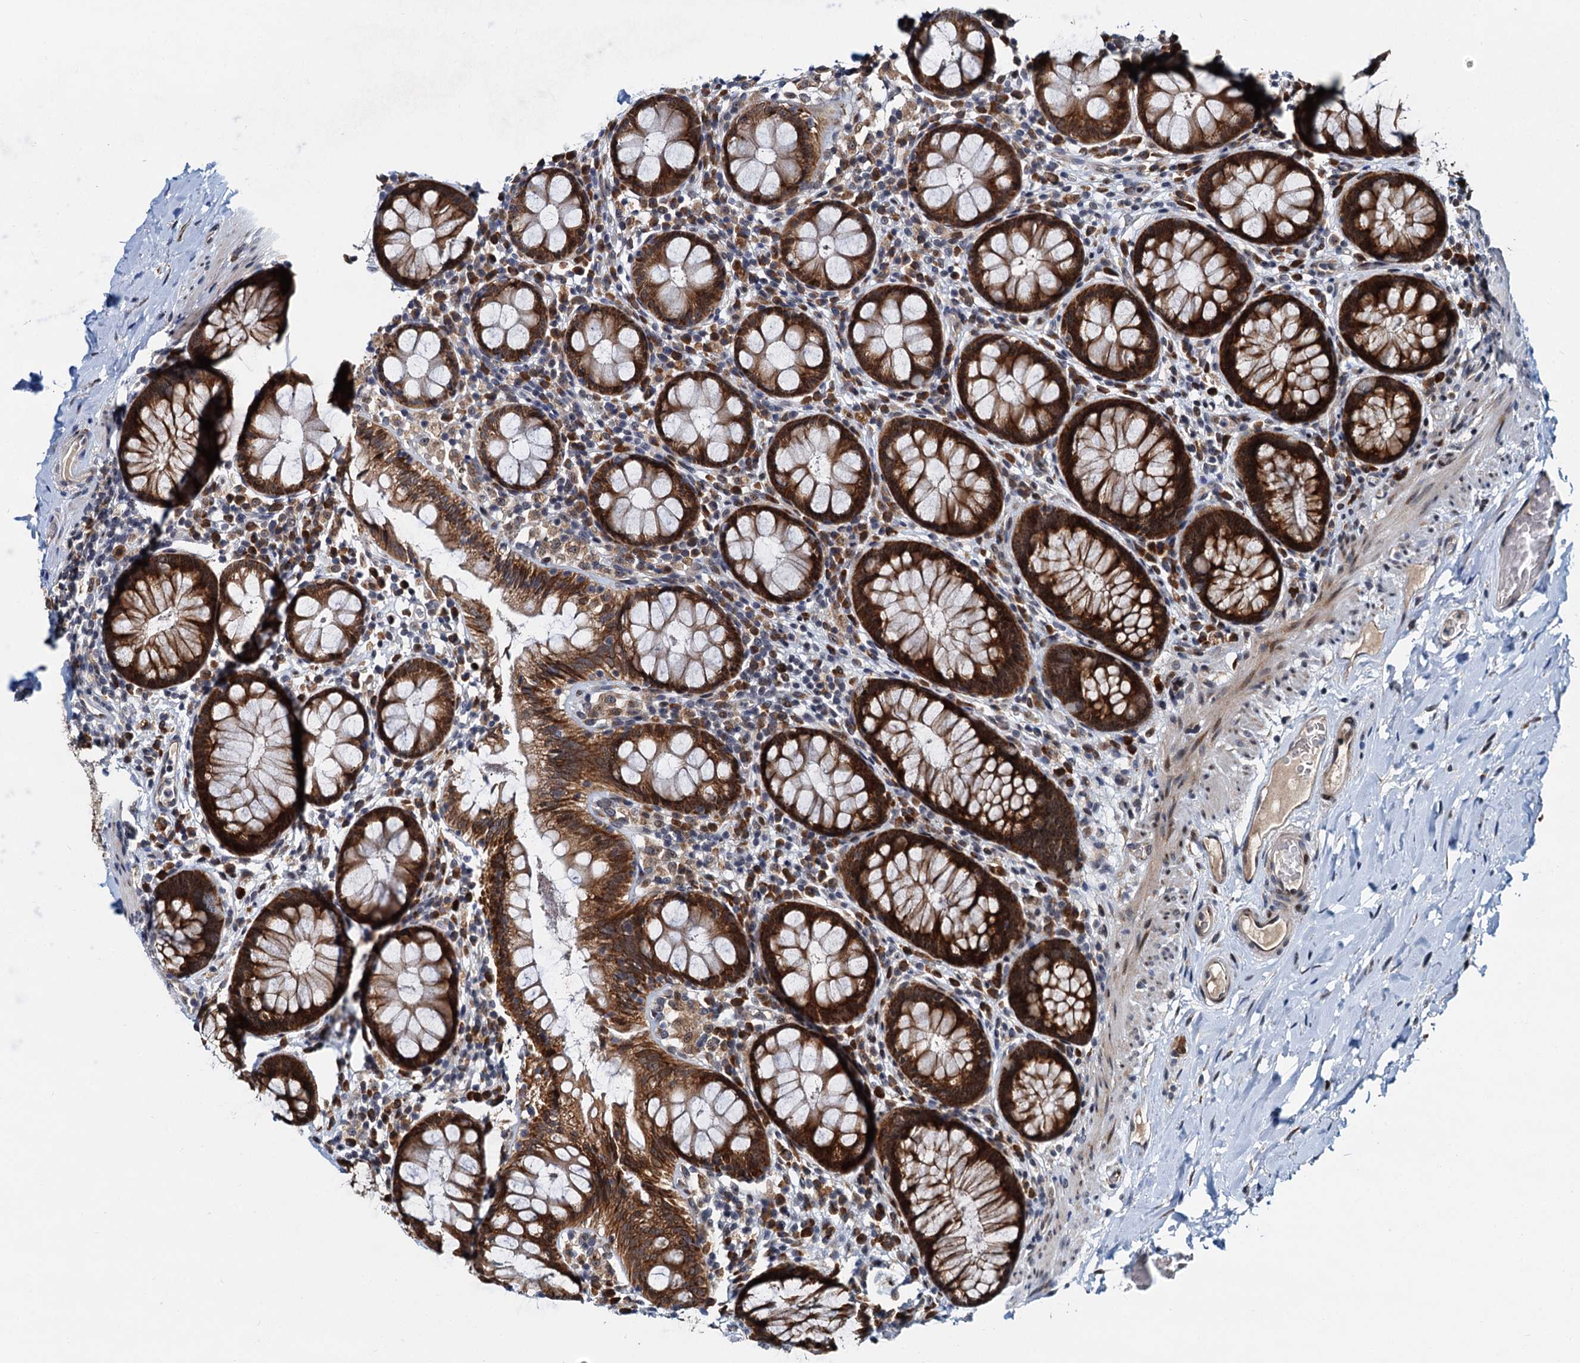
{"staining": {"intensity": "strong", "quantity": ">75%", "location": "cytoplasmic/membranous"}, "tissue": "rectum", "cell_type": "Glandular cells", "image_type": "normal", "snomed": [{"axis": "morphology", "description": "Normal tissue, NOS"}, {"axis": "topography", "description": "Rectum"}], "caption": "Strong cytoplasmic/membranous protein positivity is identified in approximately >75% of glandular cells in rectum. Ihc stains the protein of interest in brown and the nuclei are stained blue.", "gene": "DNAJC21", "patient": {"sex": "male", "age": 83}}